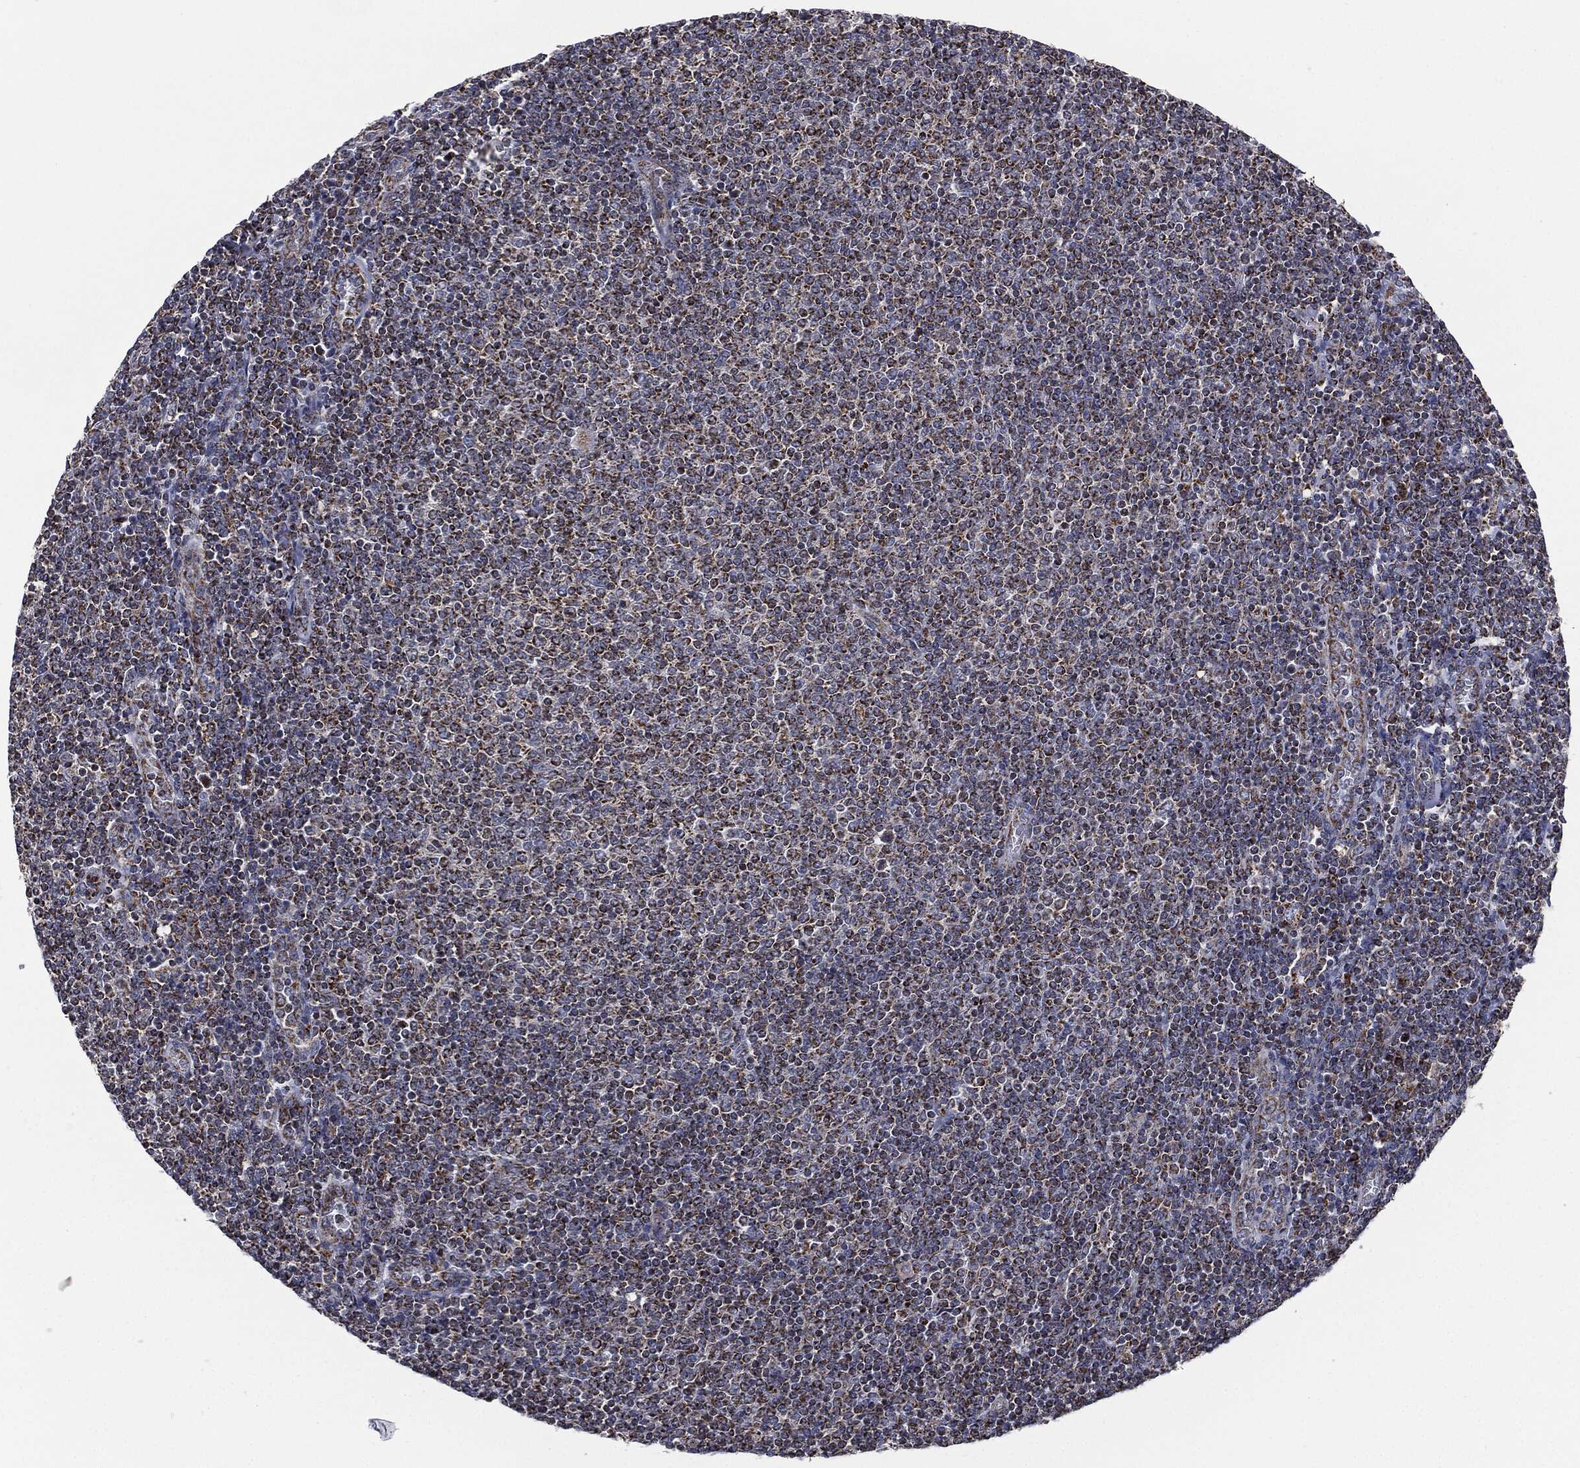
{"staining": {"intensity": "moderate", "quantity": ">75%", "location": "cytoplasmic/membranous"}, "tissue": "lymphoma", "cell_type": "Tumor cells", "image_type": "cancer", "snomed": [{"axis": "morphology", "description": "Malignant lymphoma, non-Hodgkin's type, Low grade"}, {"axis": "topography", "description": "Lymph node"}], "caption": "Immunohistochemical staining of human low-grade malignant lymphoma, non-Hodgkin's type exhibits medium levels of moderate cytoplasmic/membranous protein expression in approximately >75% of tumor cells.", "gene": "NDUFV2", "patient": {"sex": "male", "age": 52}}